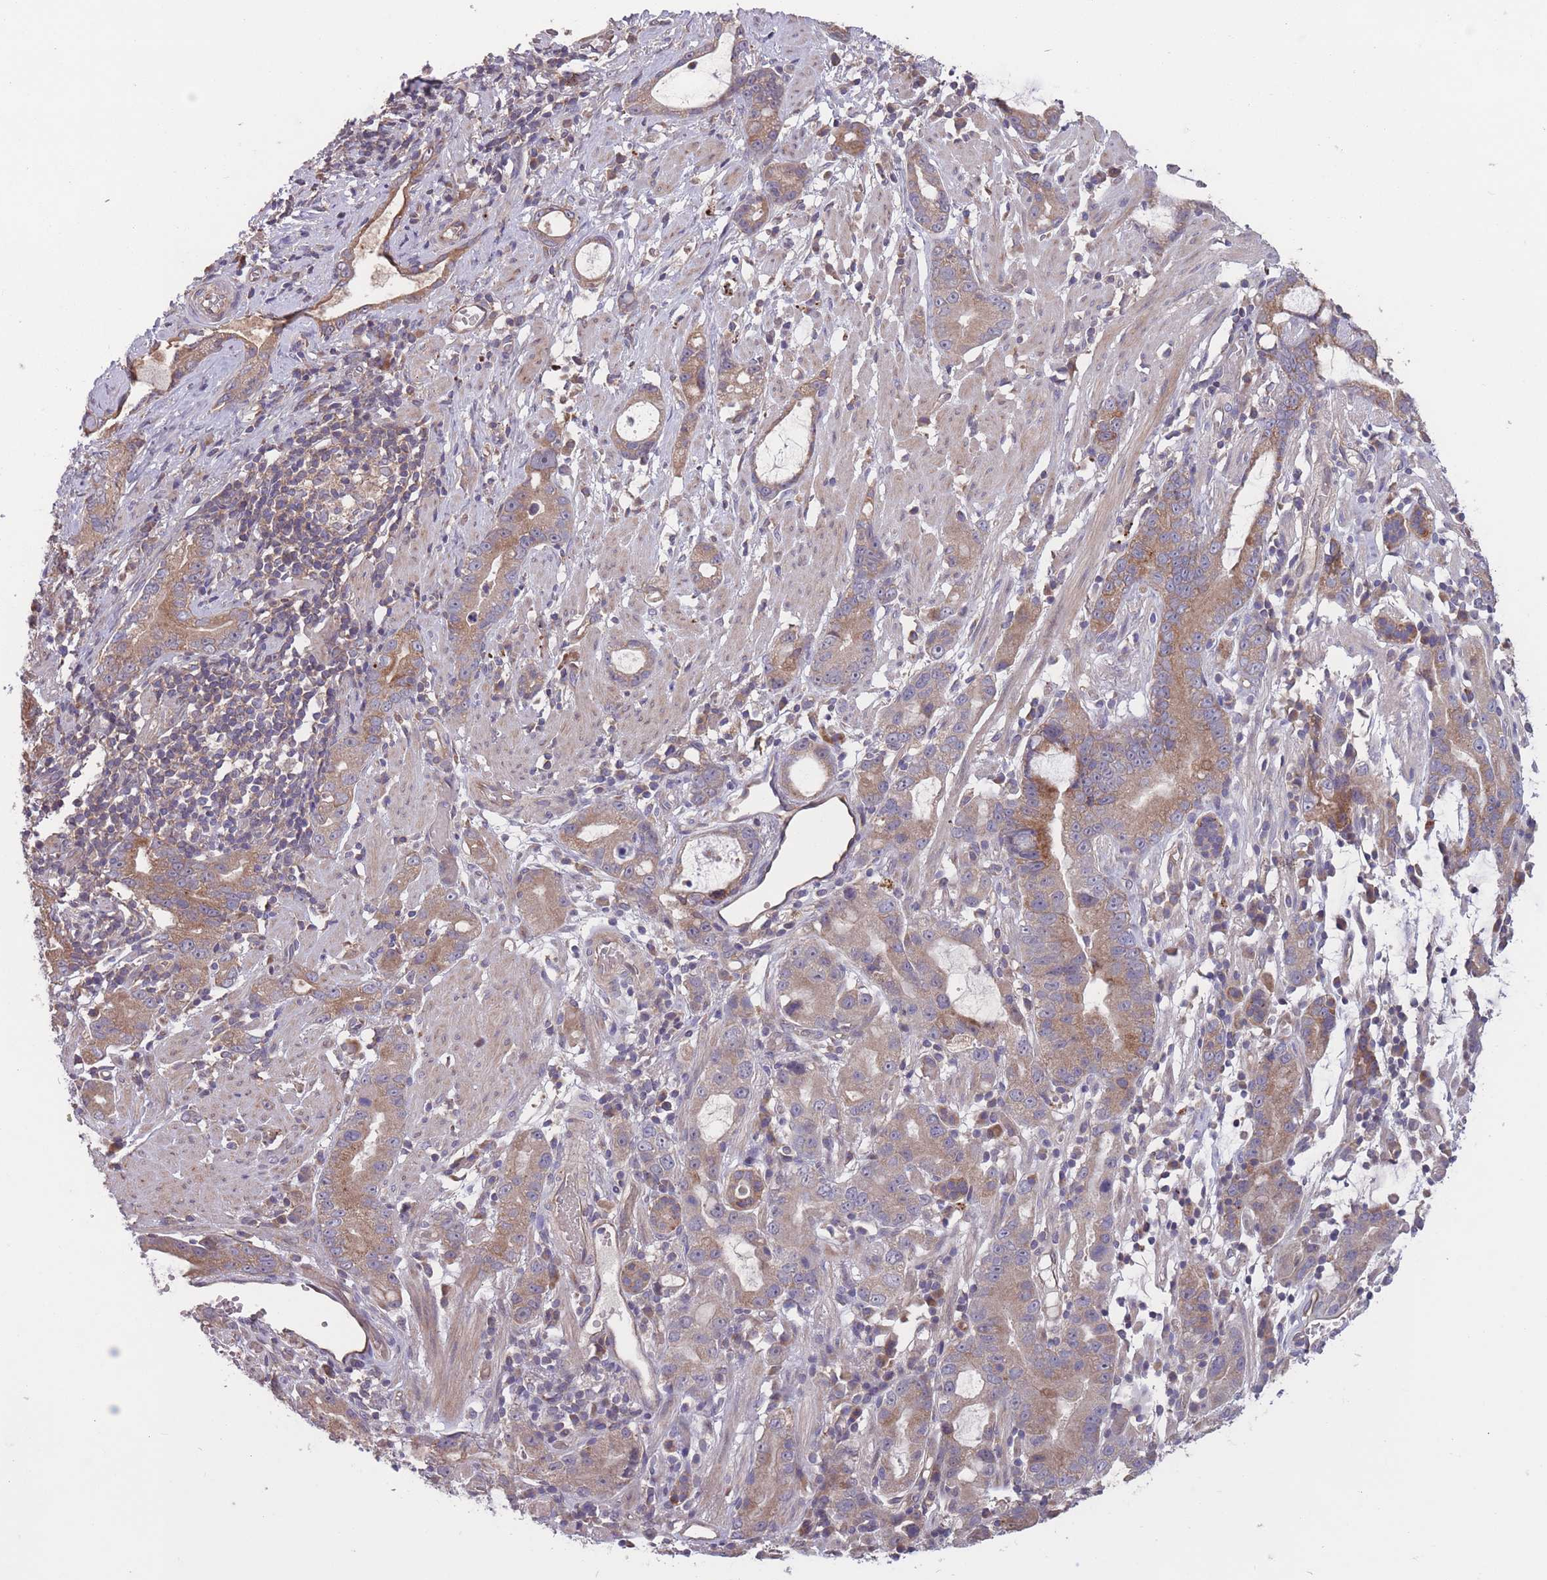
{"staining": {"intensity": "moderate", "quantity": ">75%", "location": "cytoplasmic/membranous"}, "tissue": "stomach cancer", "cell_type": "Tumor cells", "image_type": "cancer", "snomed": [{"axis": "morphology", "description": "Adenocarcinoma, NOS"}, {"axis": "topography", "description": "Stomach"}], "caption": "Immunohistochemistry (IHC) histopathology image of neoplastic tissue: stomach adenocarcinoma stained using immunohistochemistry (IHC) shows medium levels of moderate protein expression localized specifically in the cytoplasmic/membranous of tumor cells, appearing as a cytoplasmic/membranous brown color.", "gene": "ITPKC", "patient": {"sex": "male", "age": 55}}